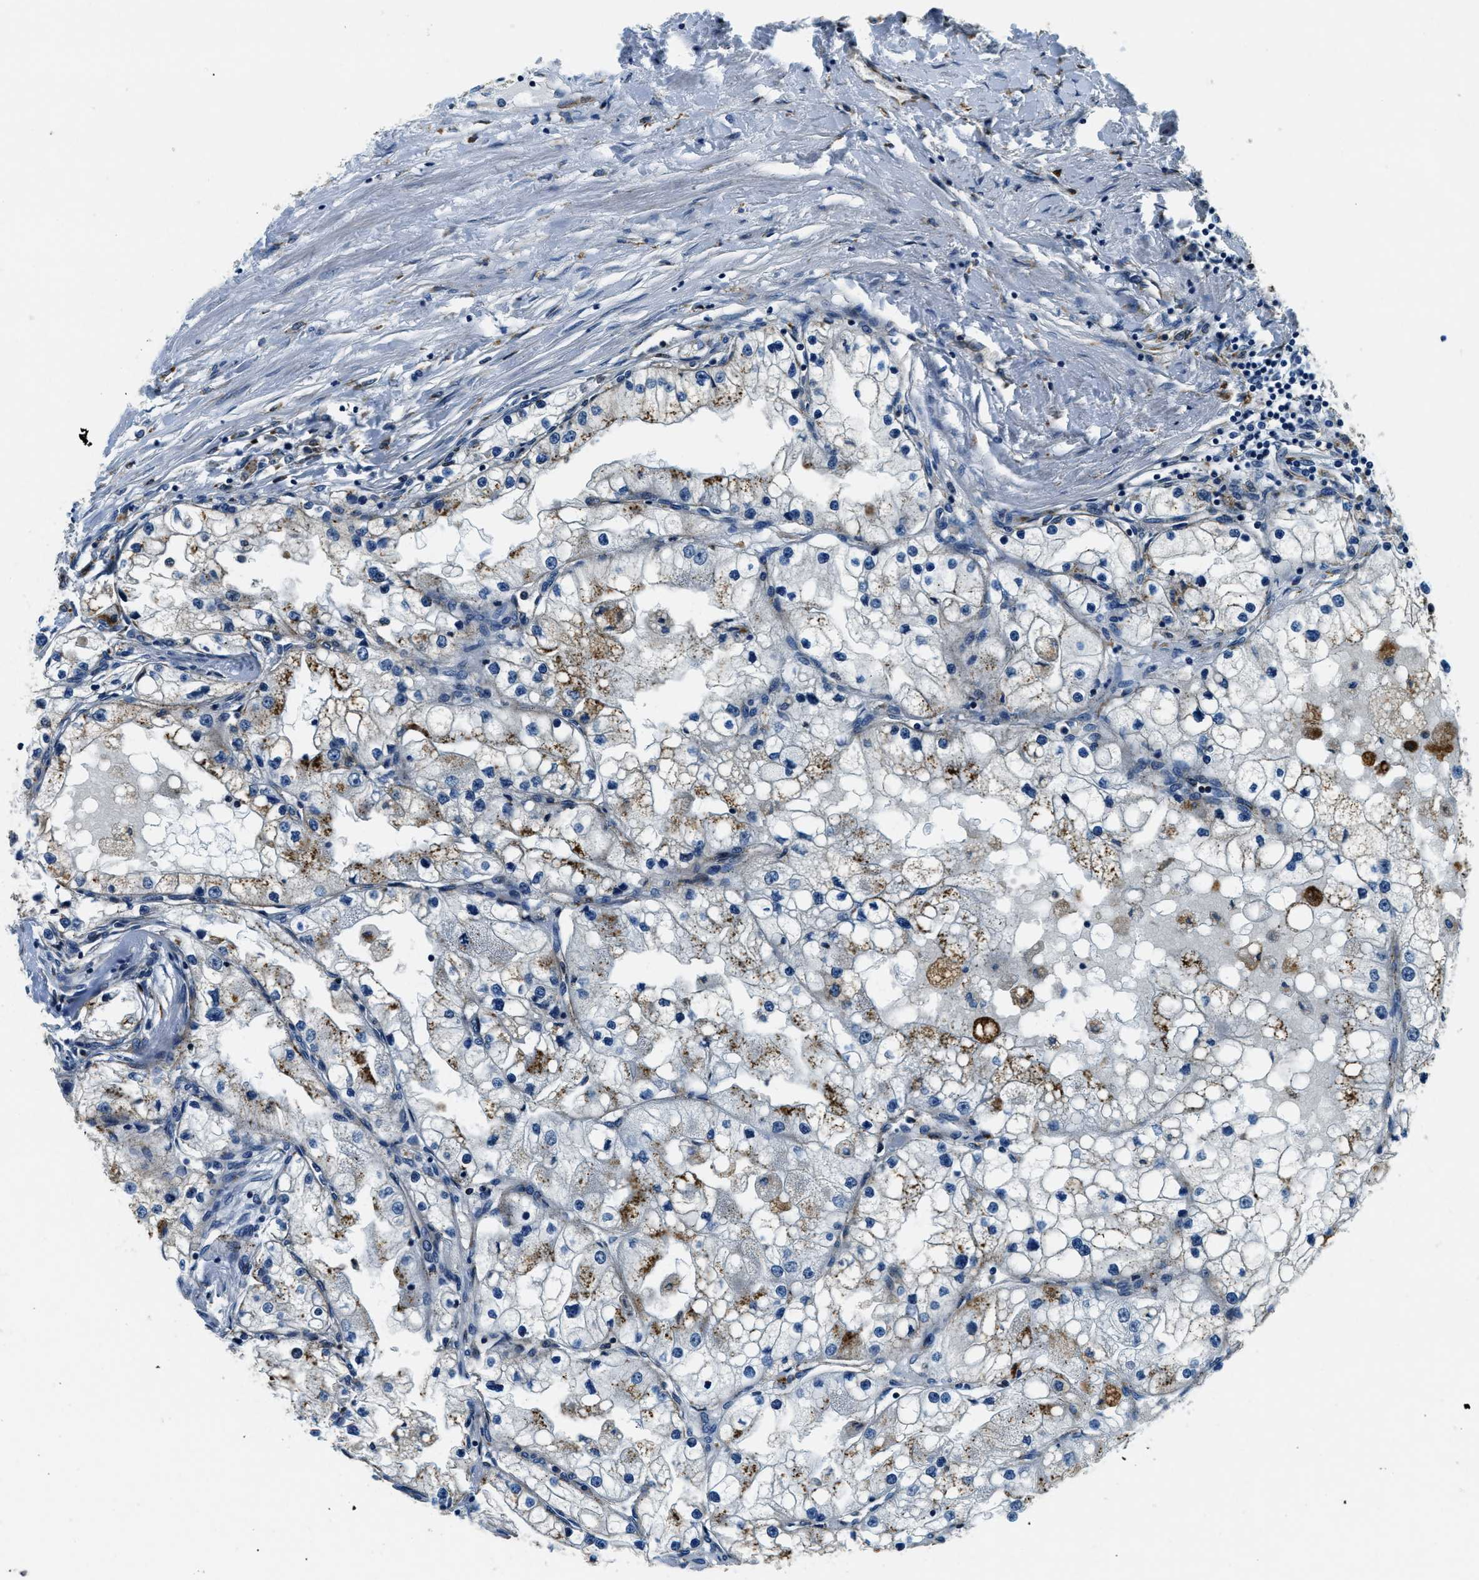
{"staining": {"intensity": "moderate", "quantity": "<25%", "location": "cytoplasmic/membranous"}, "tissue": "renal cancer", "cell_type": "Tumor cells", "image_type": "cancer", "snomed": [{"axis": "morphology", "description": "Adenocarcinoma, NOS"}, {"axis": "topography", "description": "Kidney"}], "caption": "Renal adenocarcinoma stained with DAB IHC displays low levels of moderate cytoplasmic/membranous staining in approximately <25% of tumor cells. The protein is stained brown, and the nuclei are stained in blue (DAB IHC with brightfield microscopy, high magnification).", "gene": "GNS", "patient": {"sex": "male", "age": 68}}